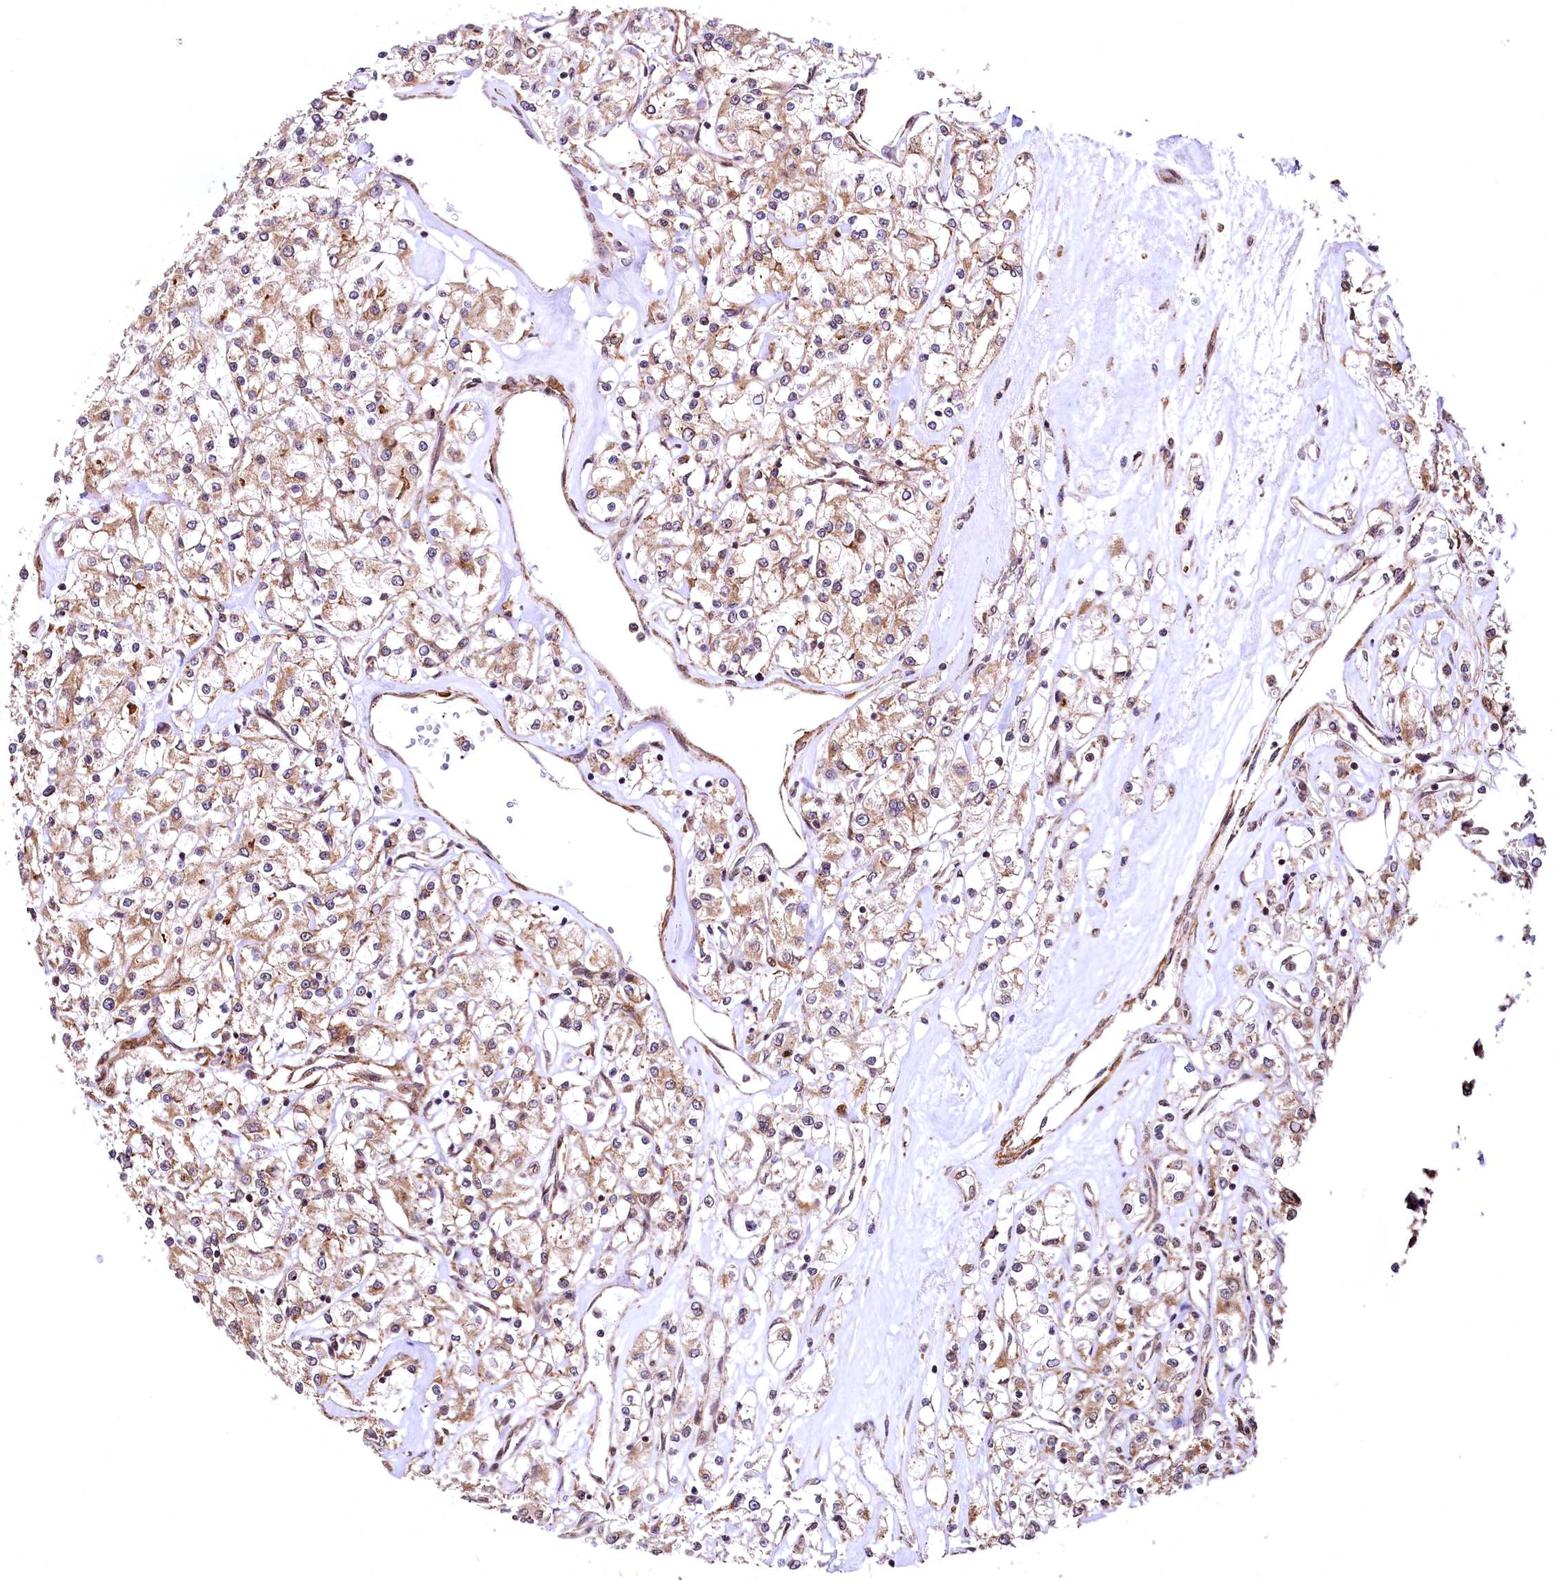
{"staining": {"intensity": "moderate", "quantity": "25%-75%", "location": "cytoplasmic/membranous"}, "tissue": "renal cancer", "cell_type": "Tumor cells", "image_type": "cancer", "snomed": [{"axis": "morphology", "description": "Adenocarcinoma, NOS"}, {"axis": "topography", "description": "Kidney"}], "caption": "An immunohistochemistry photomicrograph of neoplastic tissue is shown. Protein staining in brown labels moderate cytoplasmic/membranous positivity in renal cancer (adenocarcinoma) within tumor cells.", "gene": "PDS5B", "patient": {"sex": "female", "age": 59}}